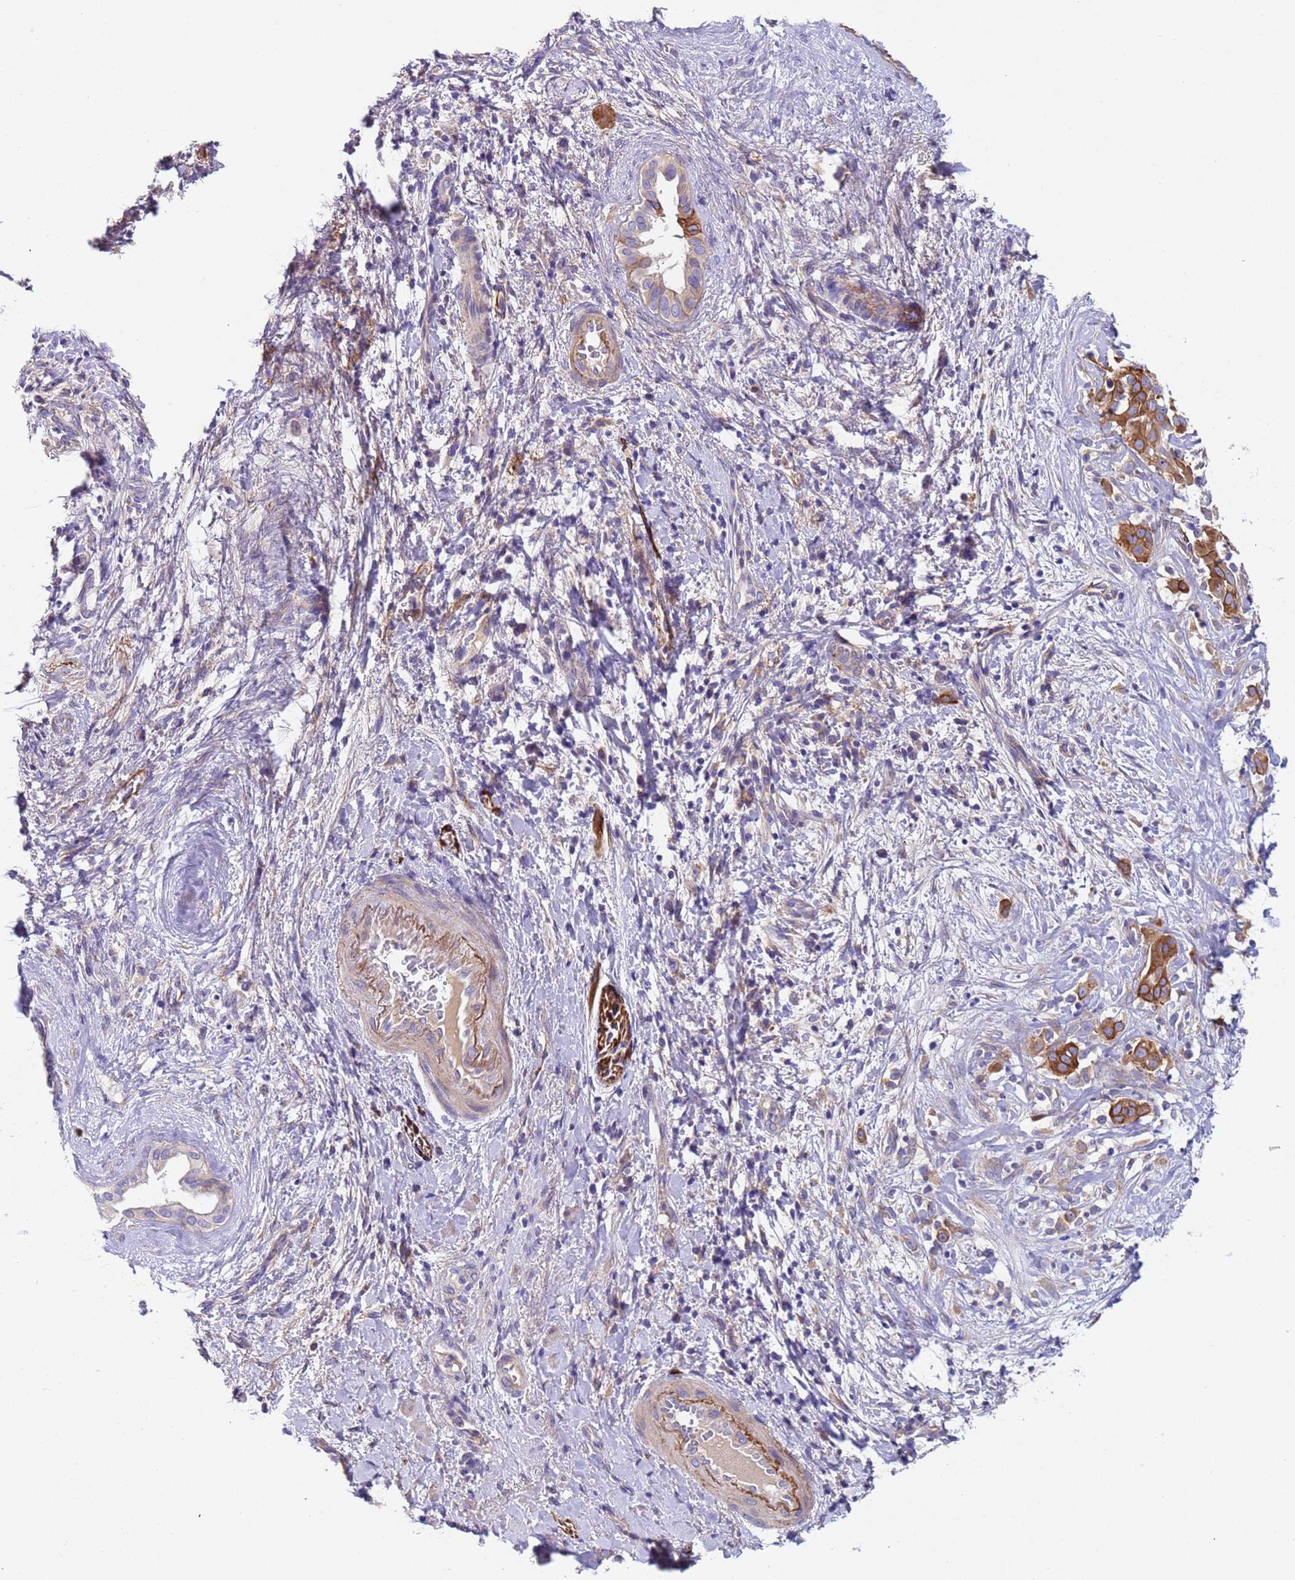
{"staining": {"intensity": "strong", "quantity": ">75%", "location": "cytoplasmic/membranous"}, "tissue": "liver cancer", "cell_type": "Tumor cells", "image_type": "cancer", "snomed": [{"axis": "morphology", "description": "Cholangiocarcinoma"}, {"axis": "topography", "description": "Liver"}], "caption": "Human liver cancer stained with a brown dye displays strong cytoplasmic/membranous positive staining in approximately >75% of tumor cells.", "gene": "PAQR7", "patient": {"sex": "male", "age": 67}}